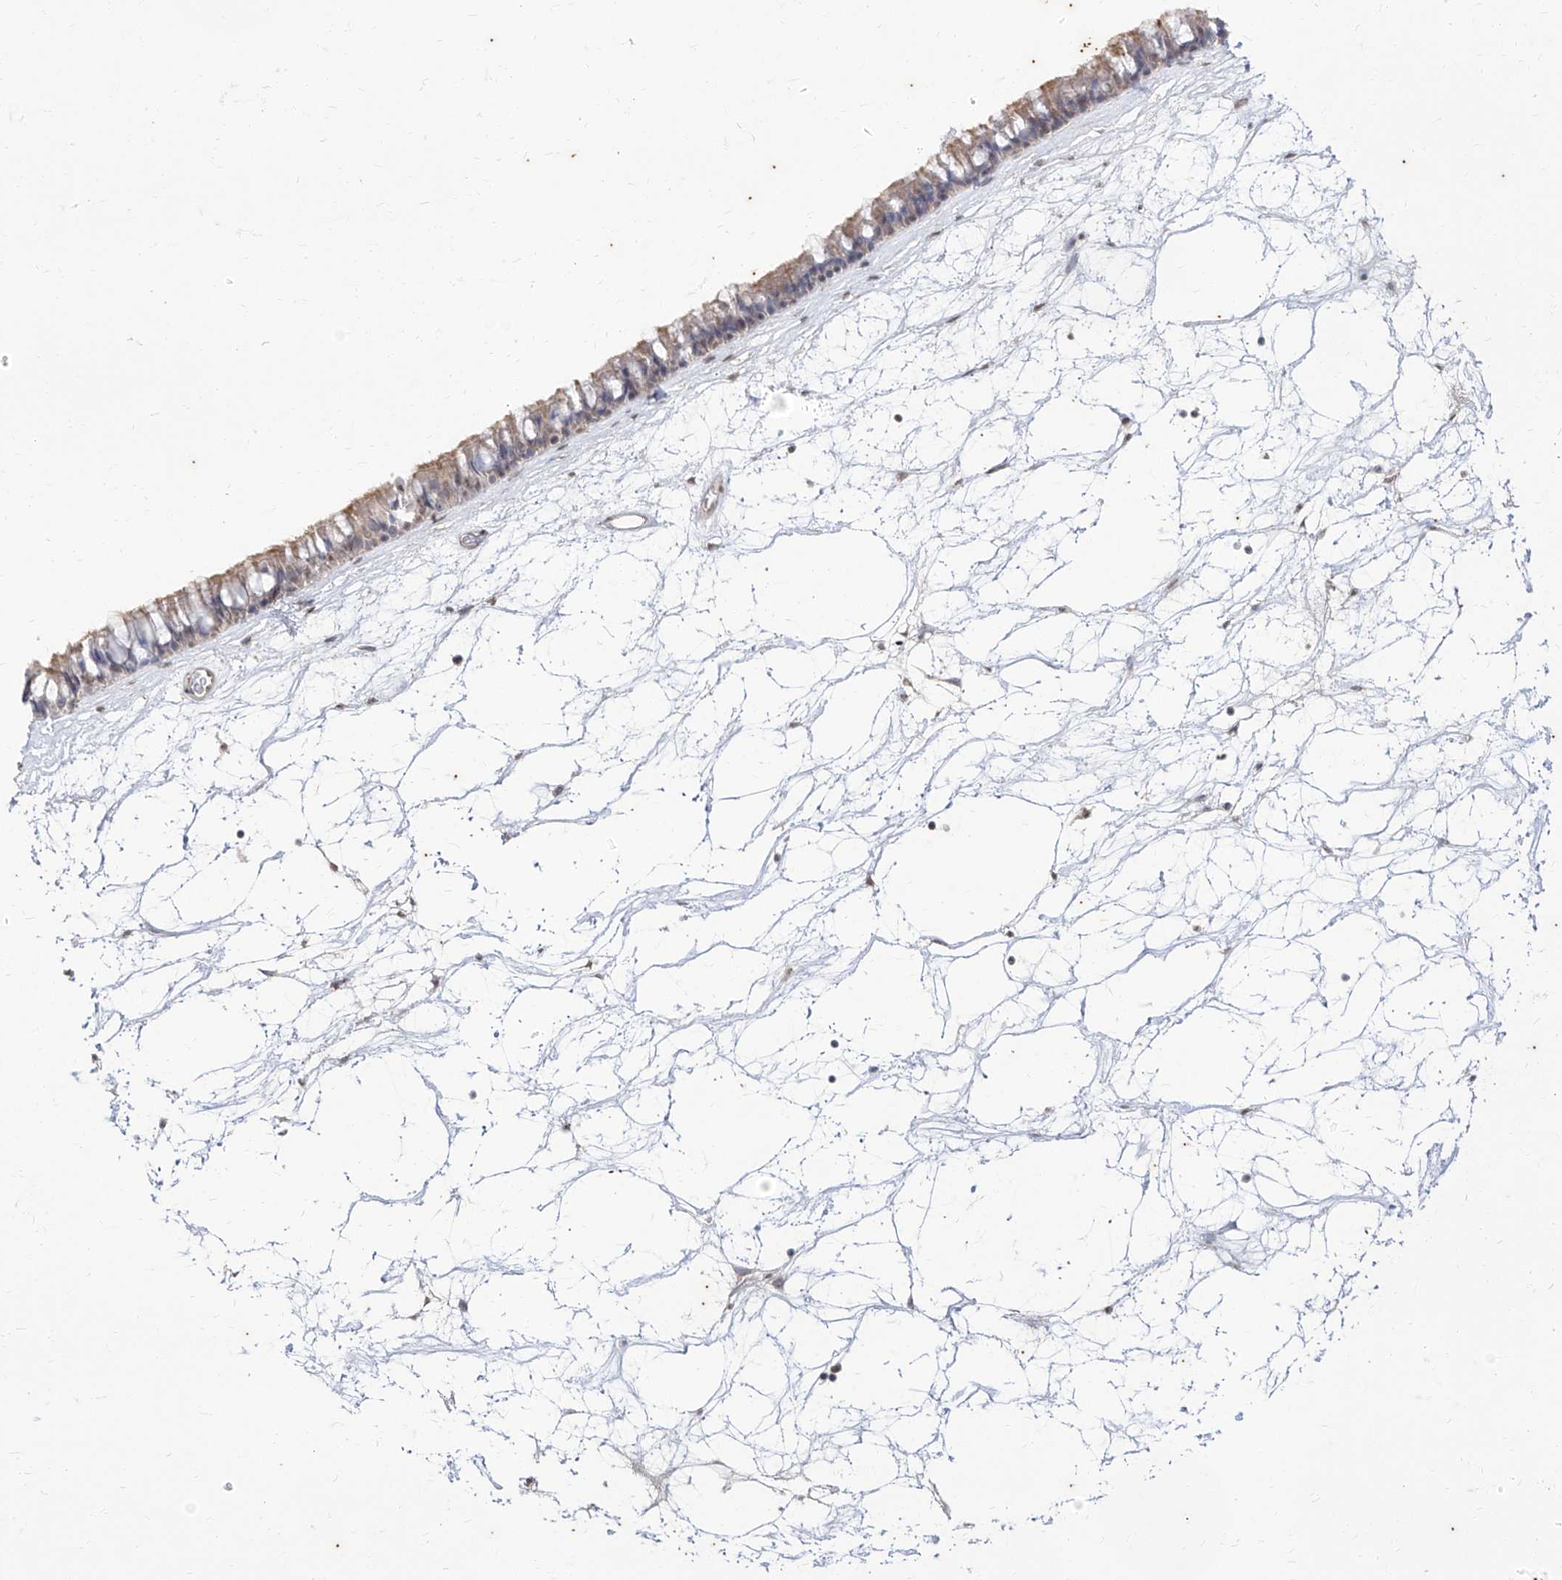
{"staining": {"intensity": "weak", "quantity": ">75%", "location": "cytoplasmic/membranous,nuclear"}, "tissue": "nasopharynx", "cell_type": "Respiratory epithelial cells", "image_type": "normal", "snomed": [{"axis": "morphology", "description": "Normal tissue, NOS"}, {"axis": "topography", "description": "Nasopharynx"}], "caption": "A high-resolution photomicrograph shows IHC staining of benign nasopharynx, which reveals weak cytoplasmic/membranous,nuclear positivity in approximately >75% of respiratory epithelial cells. (DAB IHC with brightfield microscopy, high magnification).", "gene": "PHF20L1", "patient": {"sex": "male", "age": 64}}